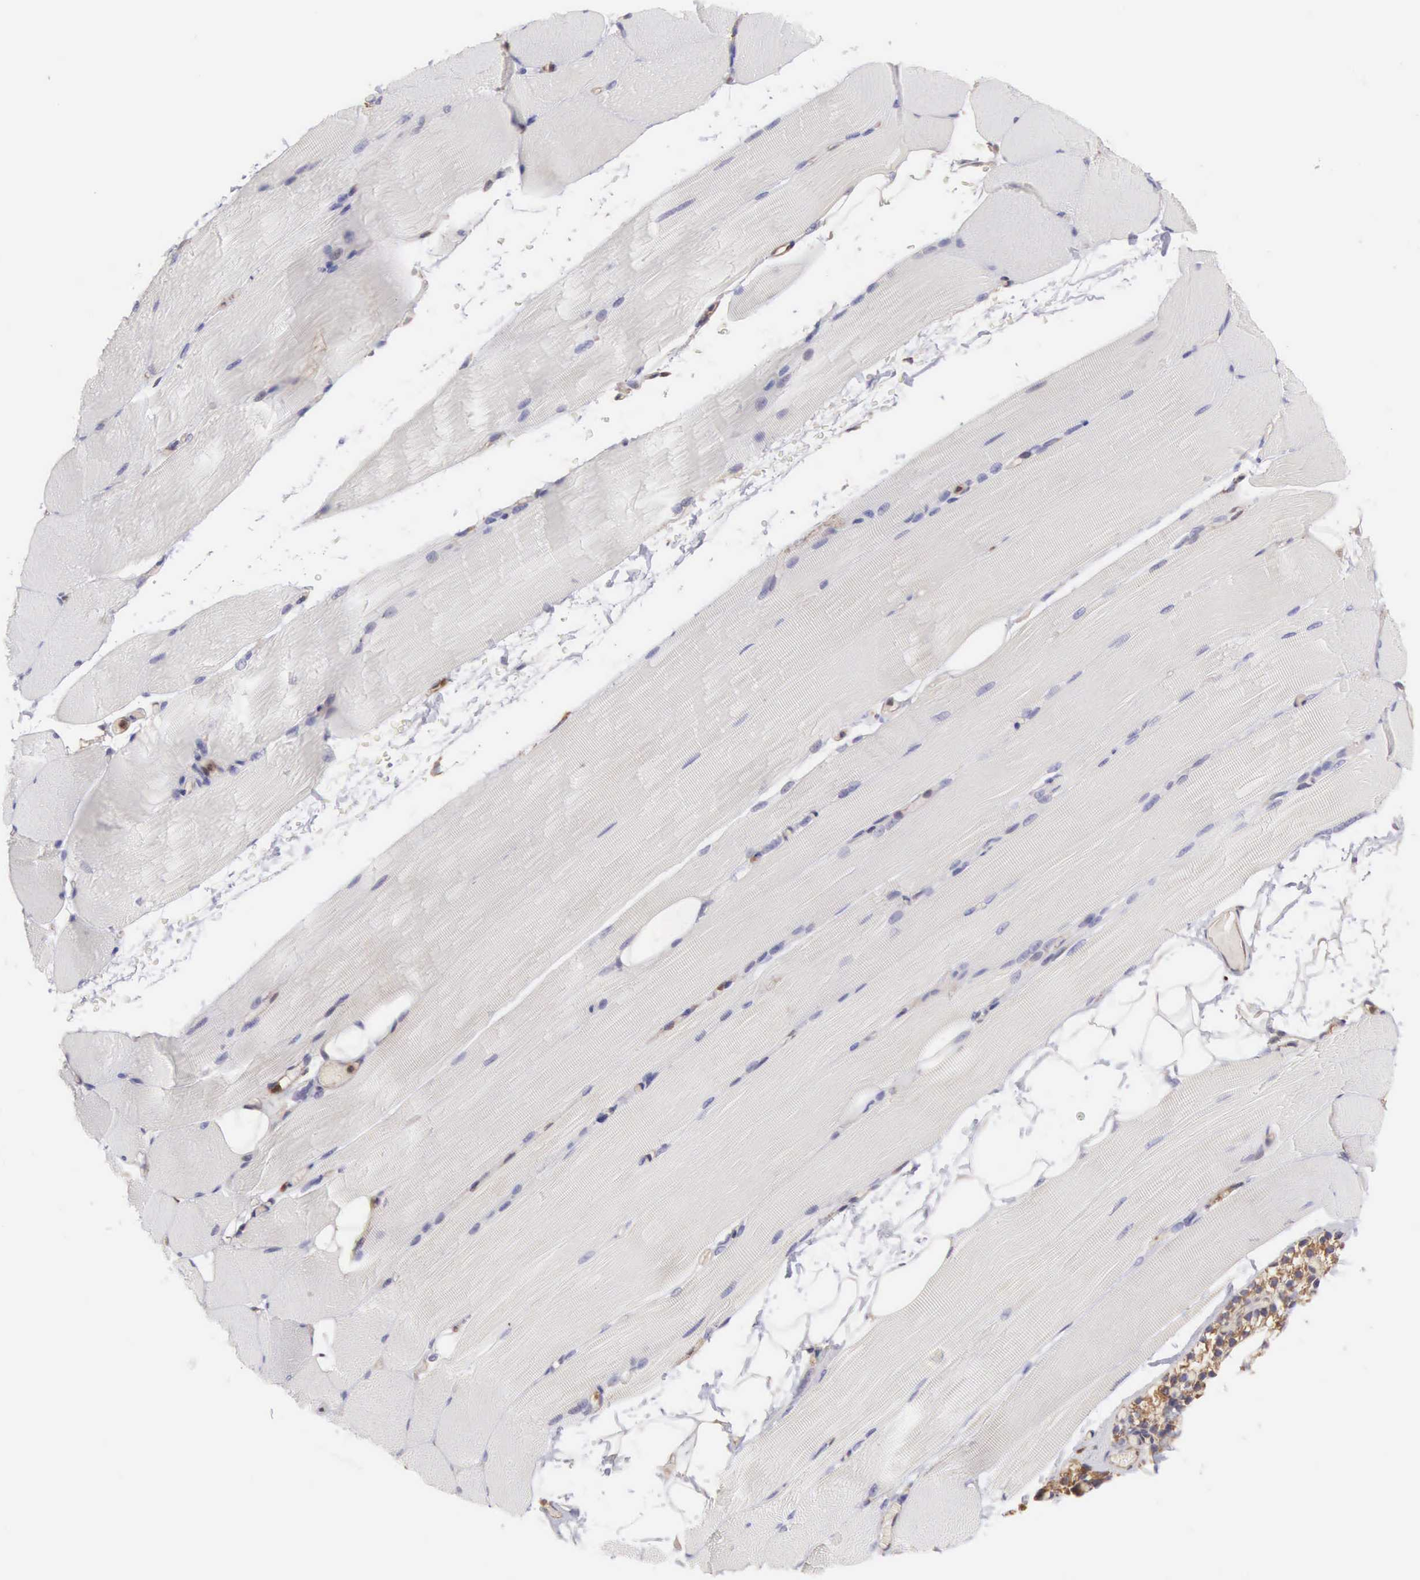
{"staining": {"intensity": "negative", "quantity": "none", "location": "none"}, "tissue": "skeletal muscle", "cell_type": "Myocytes", "image_type": "normal", "snomed": [{"axis": "morphology", "description": "Normal tissue, NOS"}, {"axis": "topography", "description": "Skeletal muscle"}, {"axis": "topography", "description": "Parathyroid gland"}], "caption": "DAB (3,3'-diaminobenzidine) immunohistochemical staining of unremarkable skeletal muscle shows no significant positivity in myocytes. The staining is performed using DAB (3,3'-diaminobenzidine) brown chromogen with nuclei counter-stained in using hematoxylin.", "gene": "DHRS1", "patient": {"sex": "female", "age": 37}}